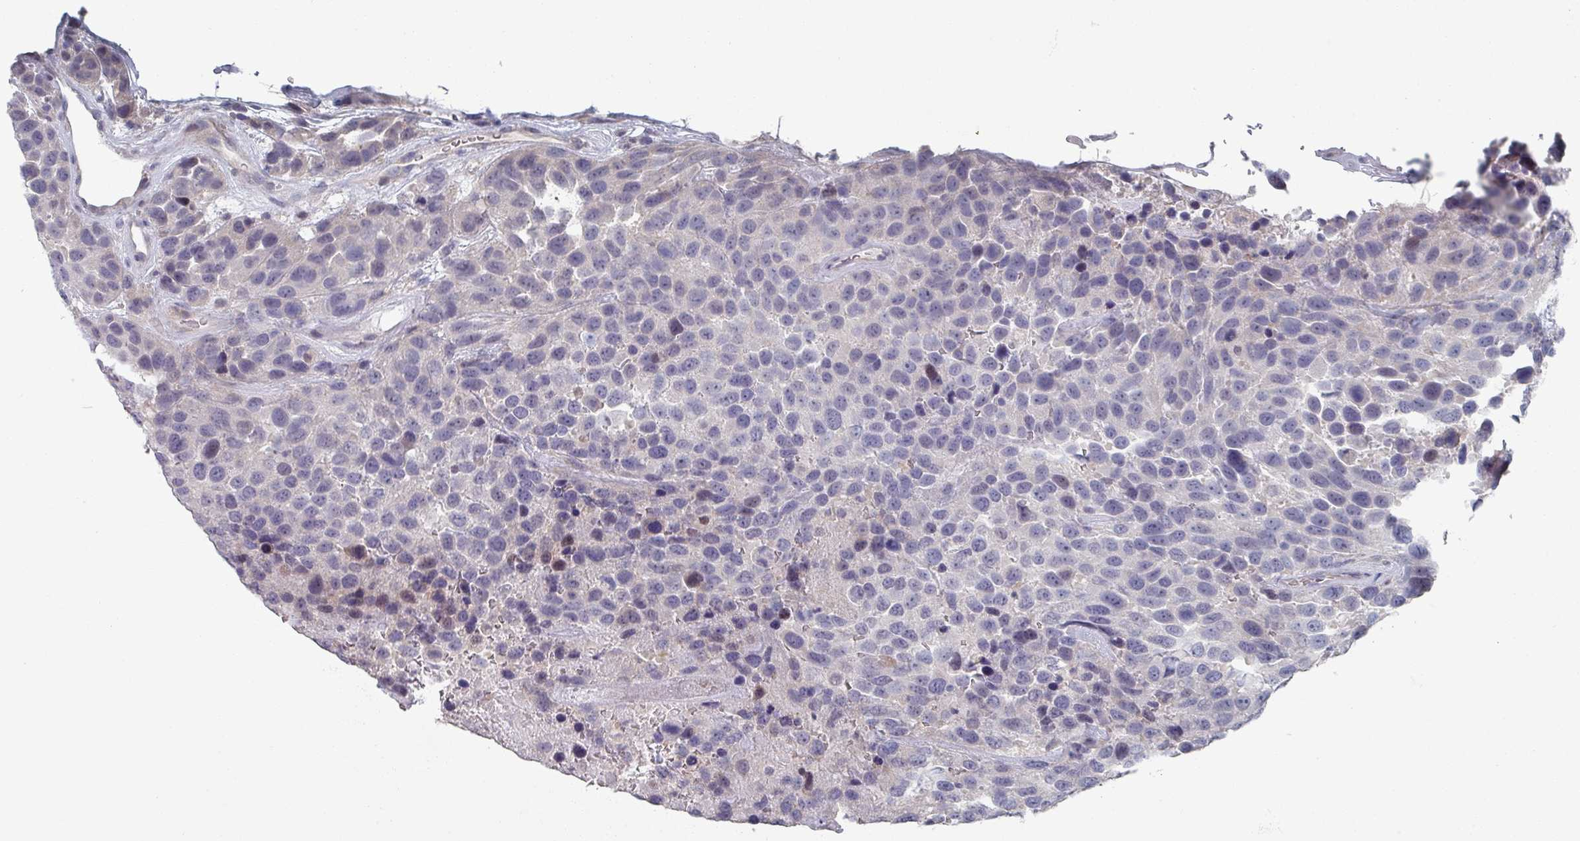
{"staining": {"intensity": "negative", "quantity": "none", "location": "none"}, "tissue": "urothelial cancer", "cell_type": "Tumor cells", "image_type": "cancer", "snomed": [{"axis": "morphology", "description": "Urothelial carcinoma, High grade"}, {"axis": "topography", "description": "Urinary bladder"}], "caption": "High power microscopy micrograph of an immunohistochemistry (IHC) micrograph of urothelial cancer, revealing no significant staining in tumor cells.", "gene": "EFL1", "patient": {"sex": "female", "age": 70}}